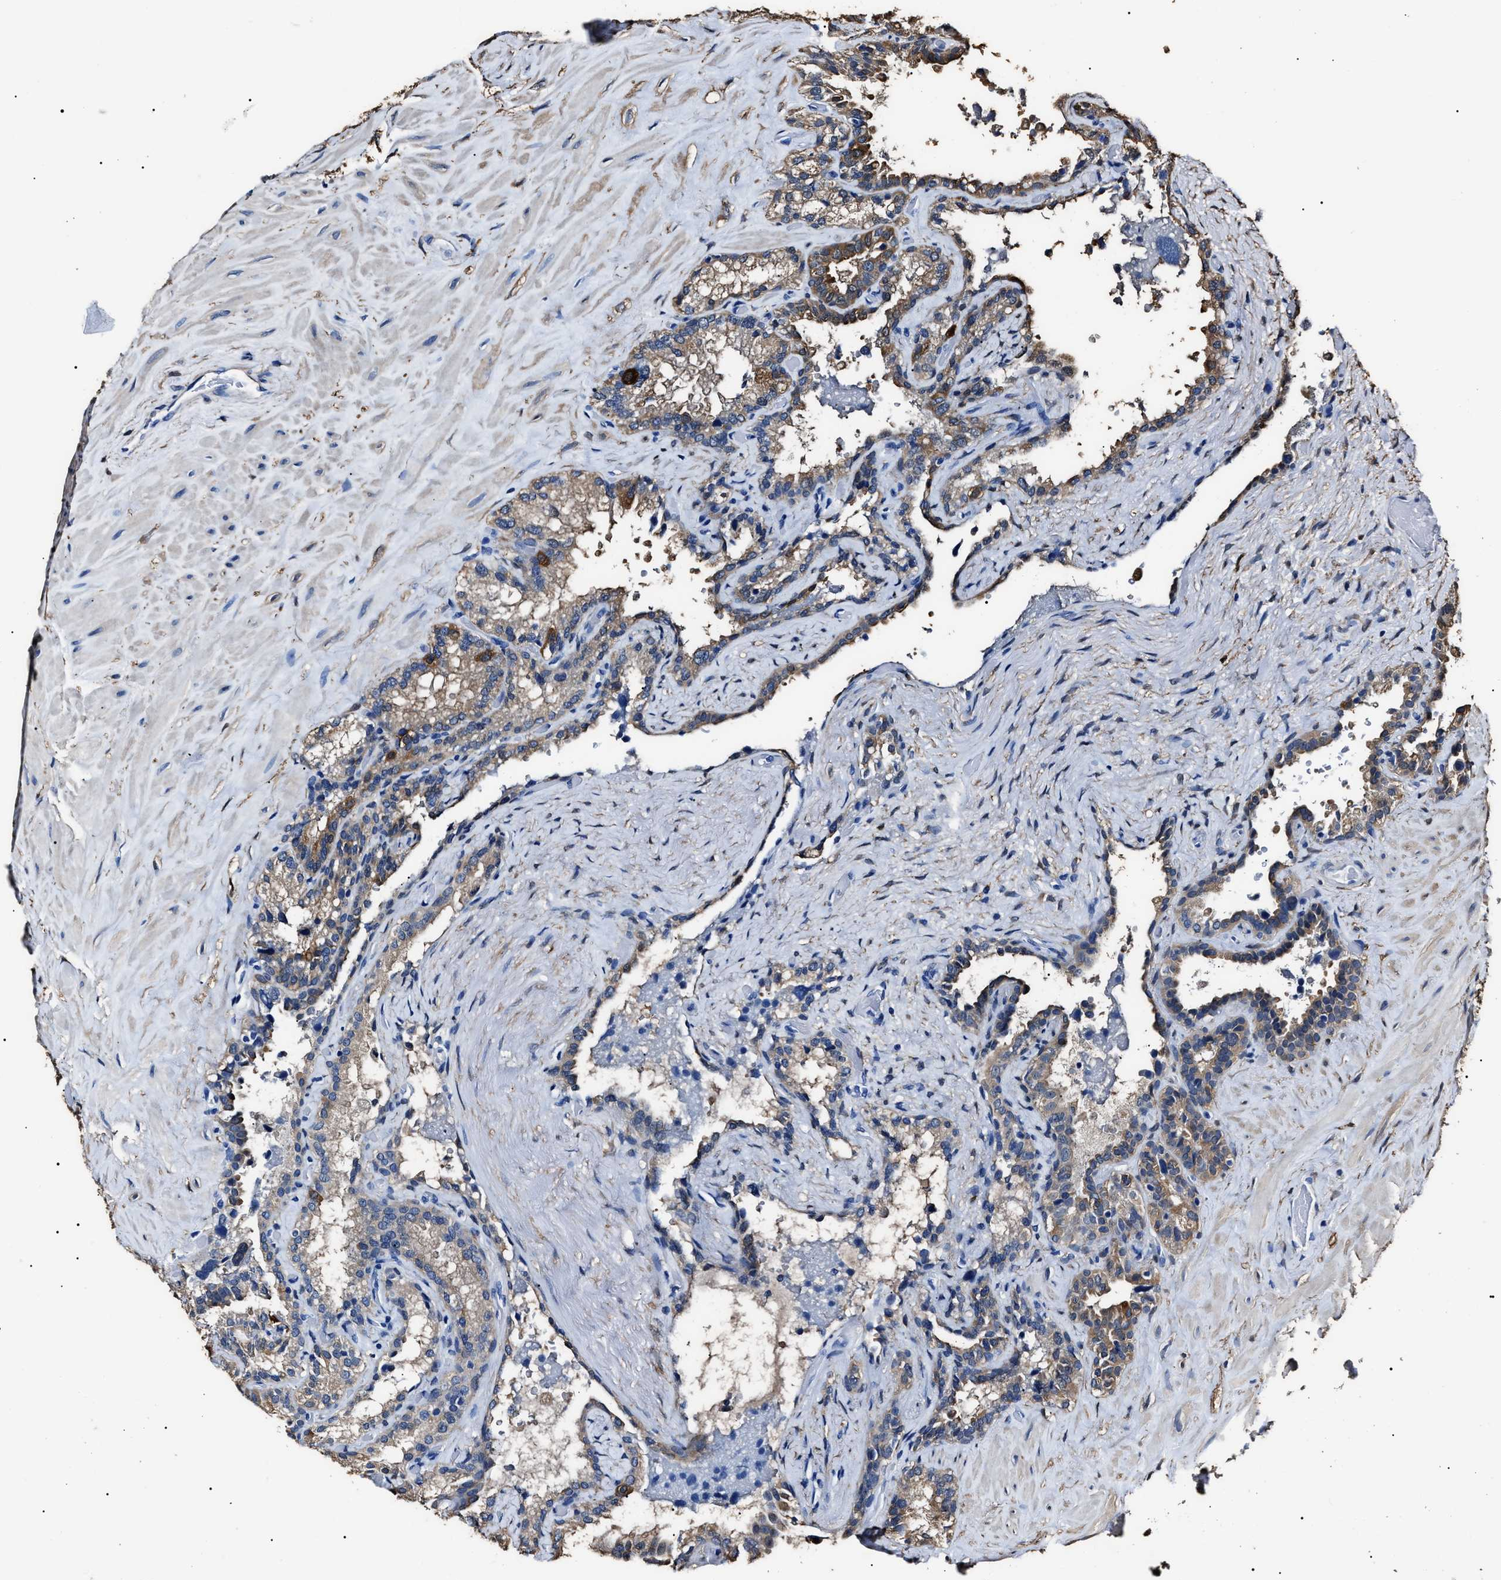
{"staining": {"intensity": "moderate", "quantity": "<25%", "location": "cytoplasmic/membranous"}, "tissue": "seminal vesicle", "cell_type": "Glandular cells", "image_type": "normal", "snomed": [{"axis": "morphology", "description": "Normal tissue, NOS"}, {"axis": "topography", "description": "Seminal veicle"}], "caption": "The histopathology image reveals staining of normal seminal vesicle, revealing moderate cytoplasmic/membranous protein positivity (brown color) within glandular cells. Nuclei are stained in blue.", "gene": "ALDH1A1", "patient": {"sex": "male", "age": 68}}